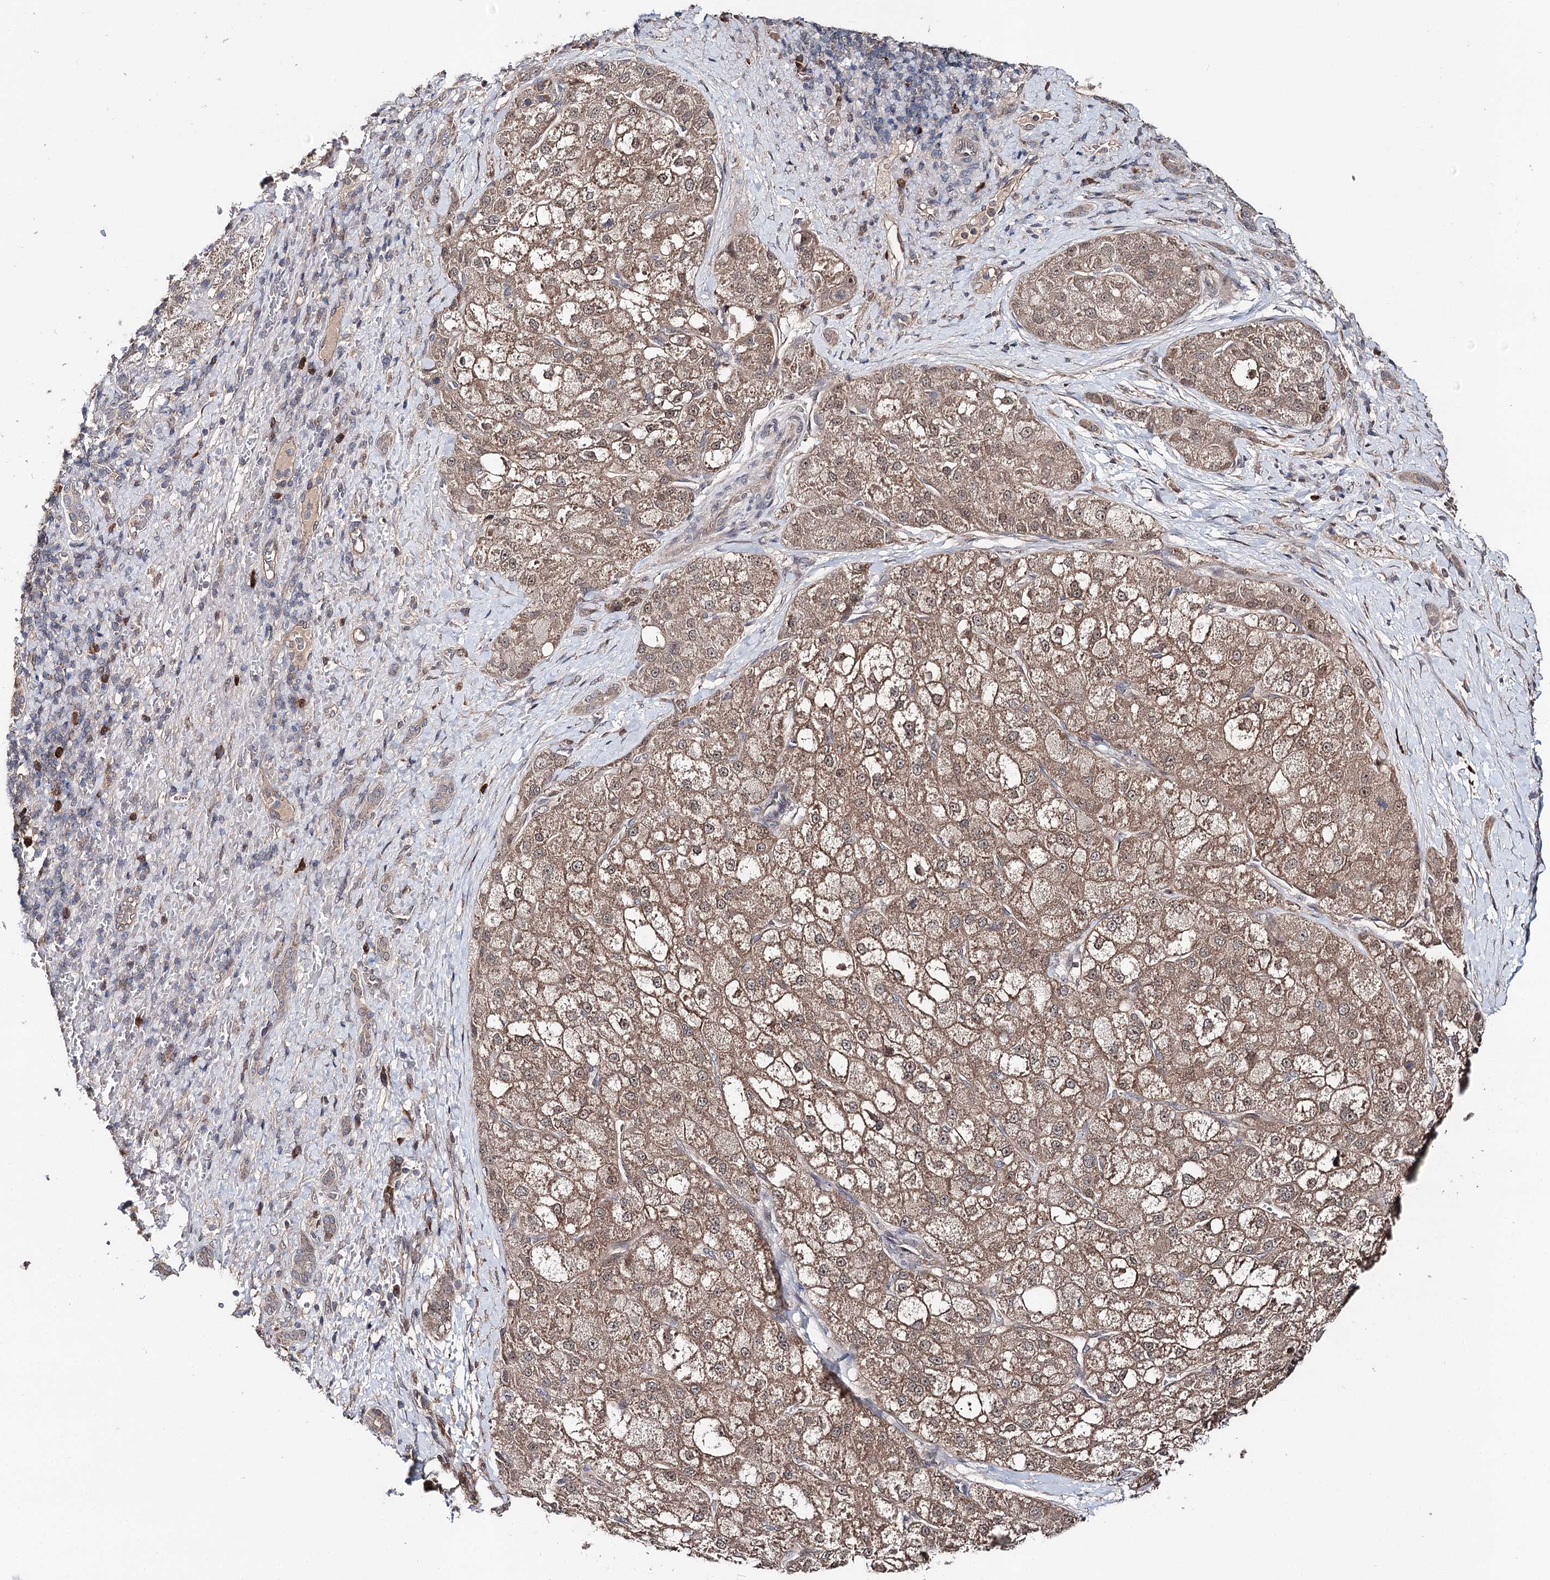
{"staining": {"intensity": "moderate", "quantity": ">75%", "location": "cytoplasmic/membranous"}, "tissue": "liver cancer", "cell_type": "Tumor cells", "image_type": "cancer", "snomed": [{"axis": "morphology", "description": "Normal tissue, NOS"}, {"axis": "morphology", "description": "Carcinoma, Hepatocellular, NOS"}, {"axis": "topography", "description": "Liver"}], "caption": "Protein staining exhibits moderate cytoplasmic/membranous expression in about >75% of tumor cells in liver cancer (hepatocellular carcinoma).", "gene": "NOPCHAP1", "patient": {"sex": "male", "age": 57}}